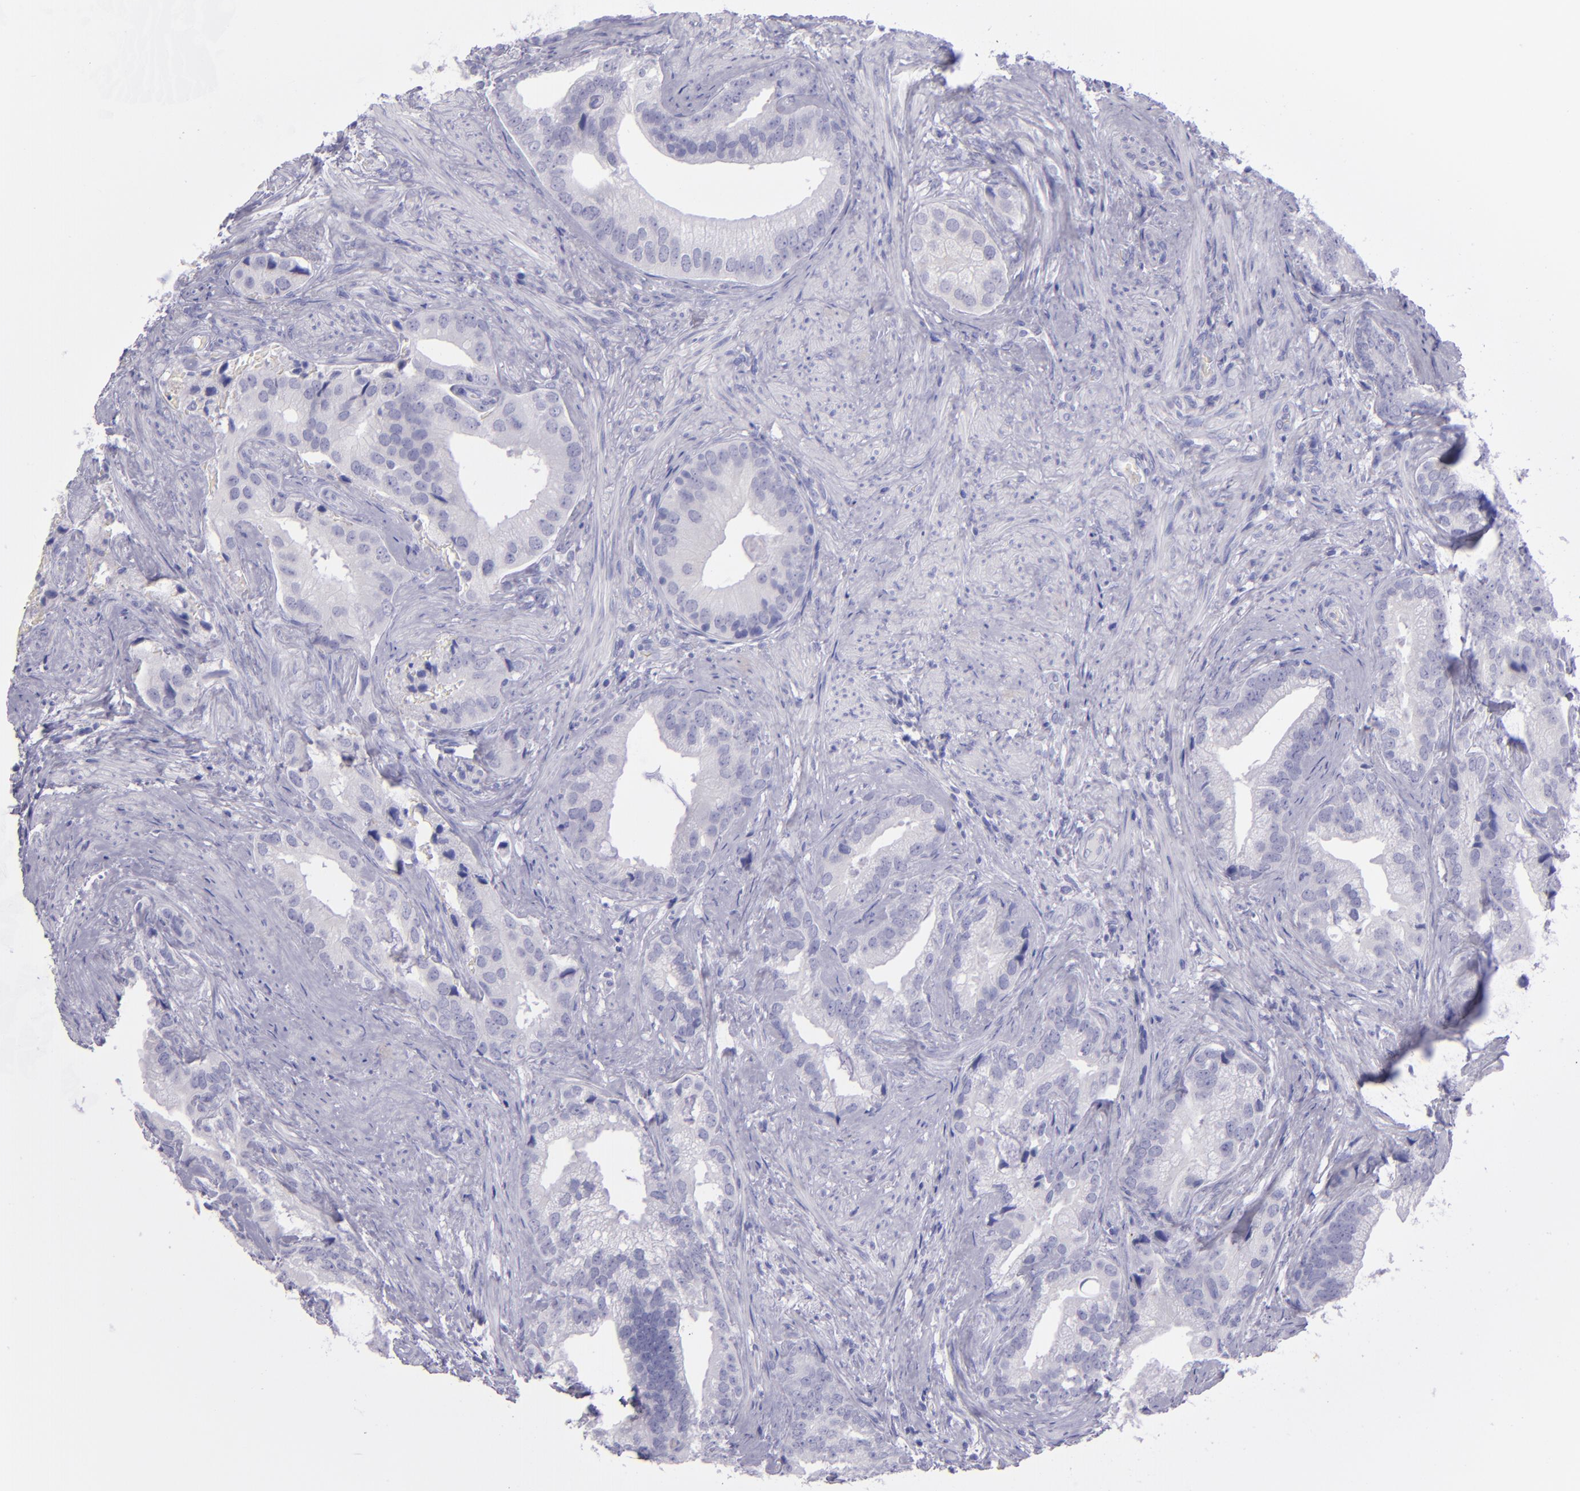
{"staining": {"intensity": "negative", "quantity": "none", "location": "none"}, "tissue": "prostate cancer", "cell_type": "Tumor cells", "image_type": "cancer", "snomed": [{"axis": "morphology", "description": "Adenocarcinoma, Low grade"}, {"axis": "topography", "description": "Prostate"}], "caption": "This image is of prostate cancer (low-grade adenocarcinoma) stained with immunohistochemistry to label a protein in brown with the nuclei are counter-stained blue. There is no positivity in tumor cells.", "gene": "TNNT3", "patient": {"sex": "male", "age": 71}}